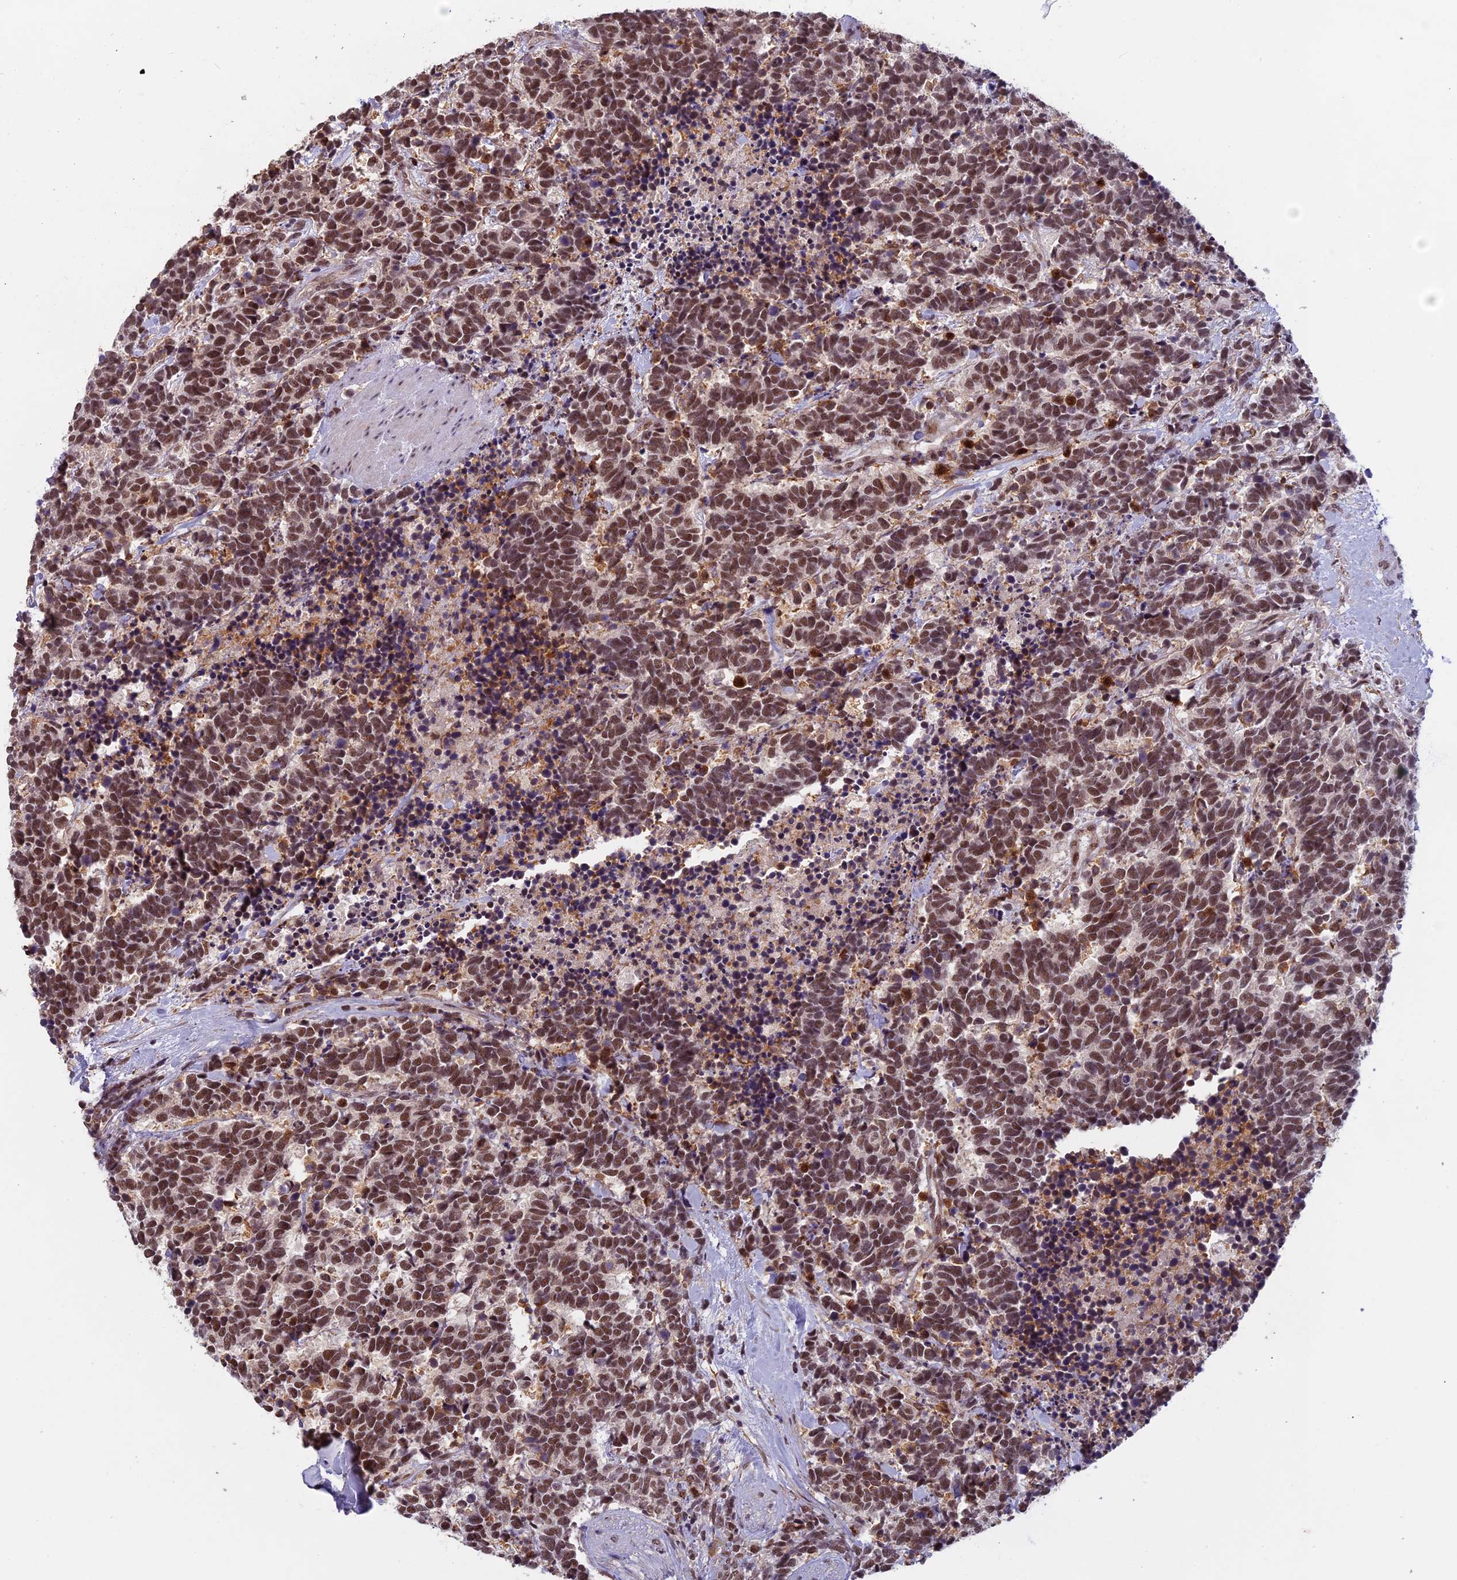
{"staining": {"intensity": "moderate", "quantity": ">75%", "location": "nuclear"}, "tissue": "carcinoid", "cell_type": "Tumor cells", "image_type": "cancer", "snomed": [{"axis": "morphology", "description": "Carcinoma, NOS"}, {"axis": "morphology", "description": "Carcinoid, malignant, NOS"}, {"axis": "topography", "description": "Prostate"}], "caption": "Protein staining of malignant carcinoid tissue exhibits moderate nuclear staining in about >75% of tumor cells.", "gene": "MORF4L1", "patient": {"sex": "male", "age": 57}}